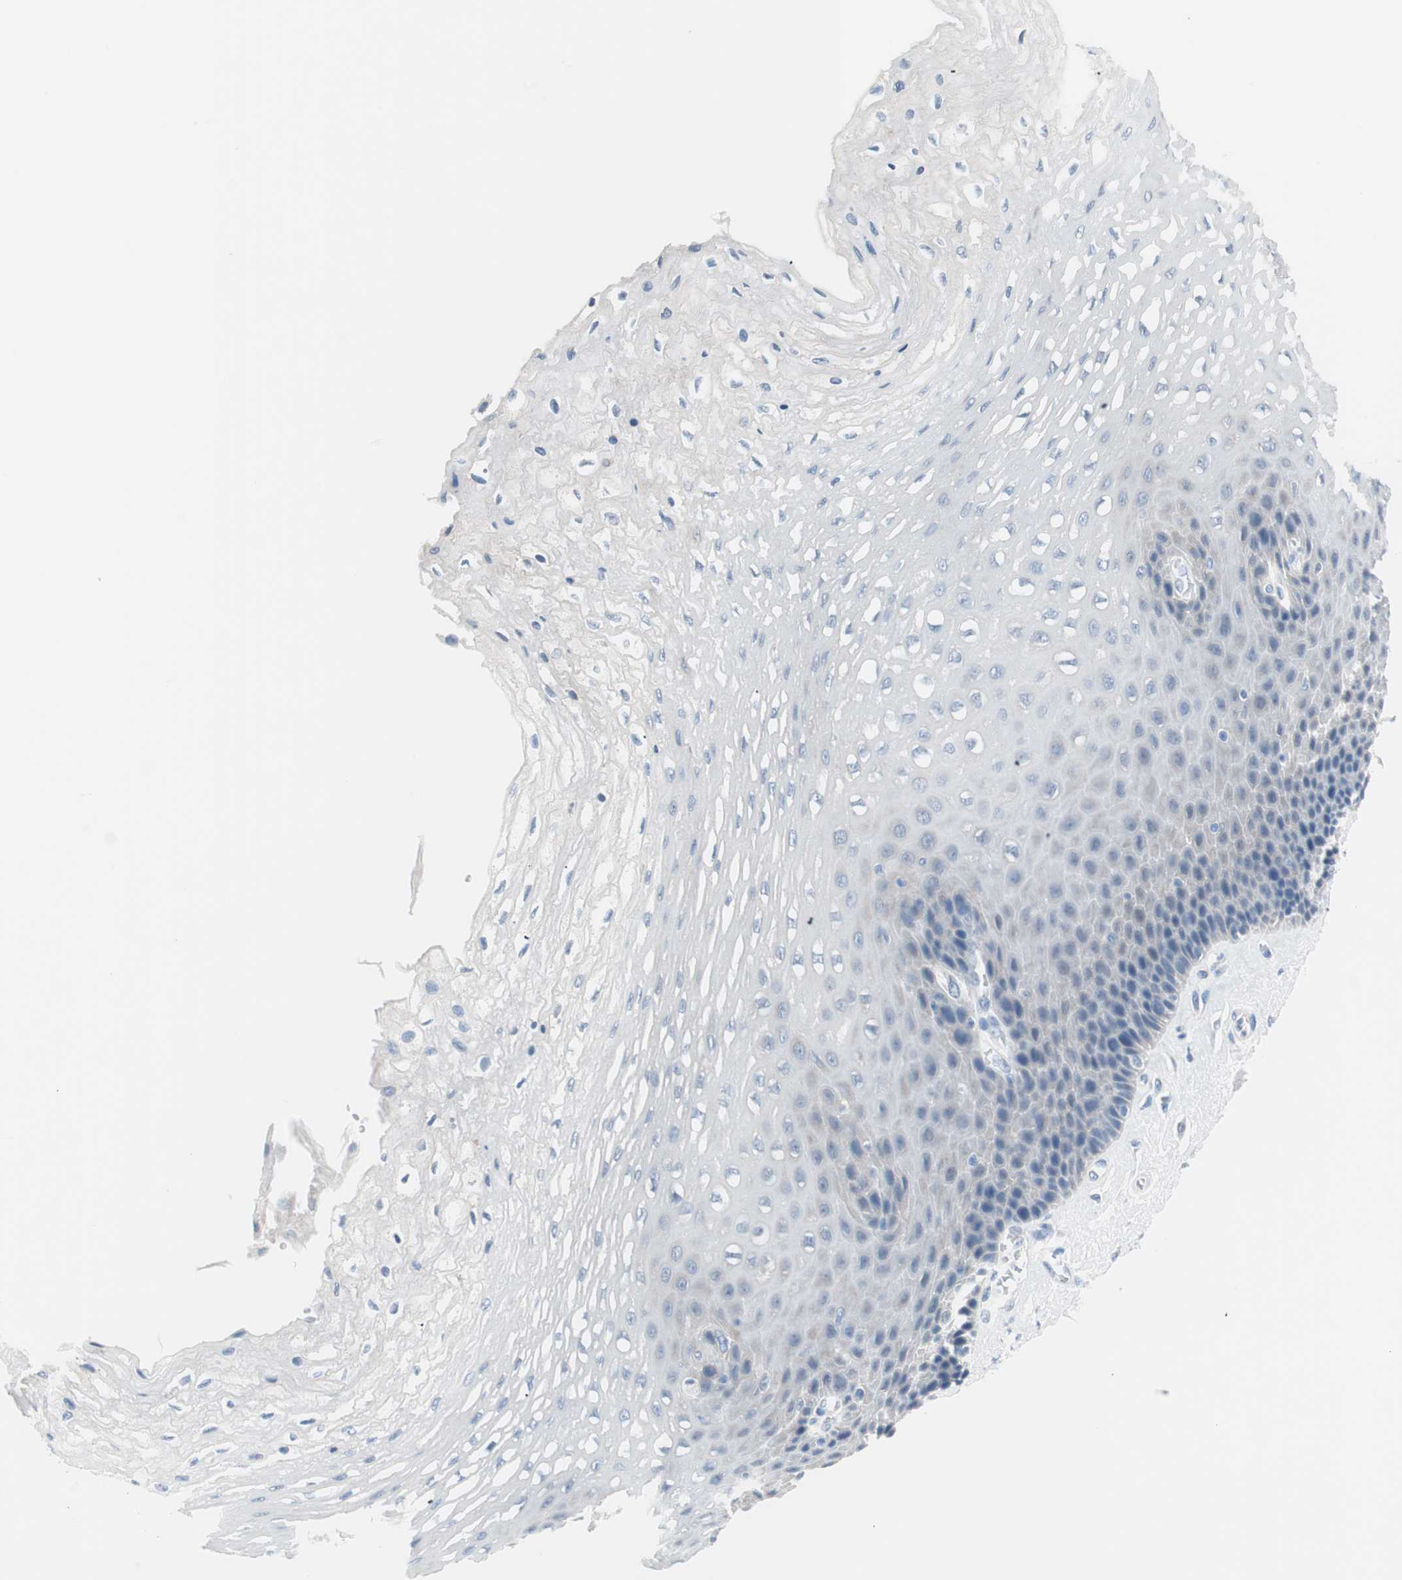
{"staining": {"intensity": "negative", "quantity": "none", "location": "none"}, "tissue": "esophagus", "cell_type": "Squamous epithelial cells", "image_type": "normal", "snomed": [{"axis": "morphology", "description": "Normal tissue, NOS"}, {"axis": "topography", "description": "Esophagus"}], "caption": "High power microscopy micrograph of an immunohistochemistry (IHC) histopathology image of unremarkable esophagus, revealing no significant positivity in squamous epithelial cells.", "gene": "VIL1", "patient": {"sex": "female", "age": 72}}